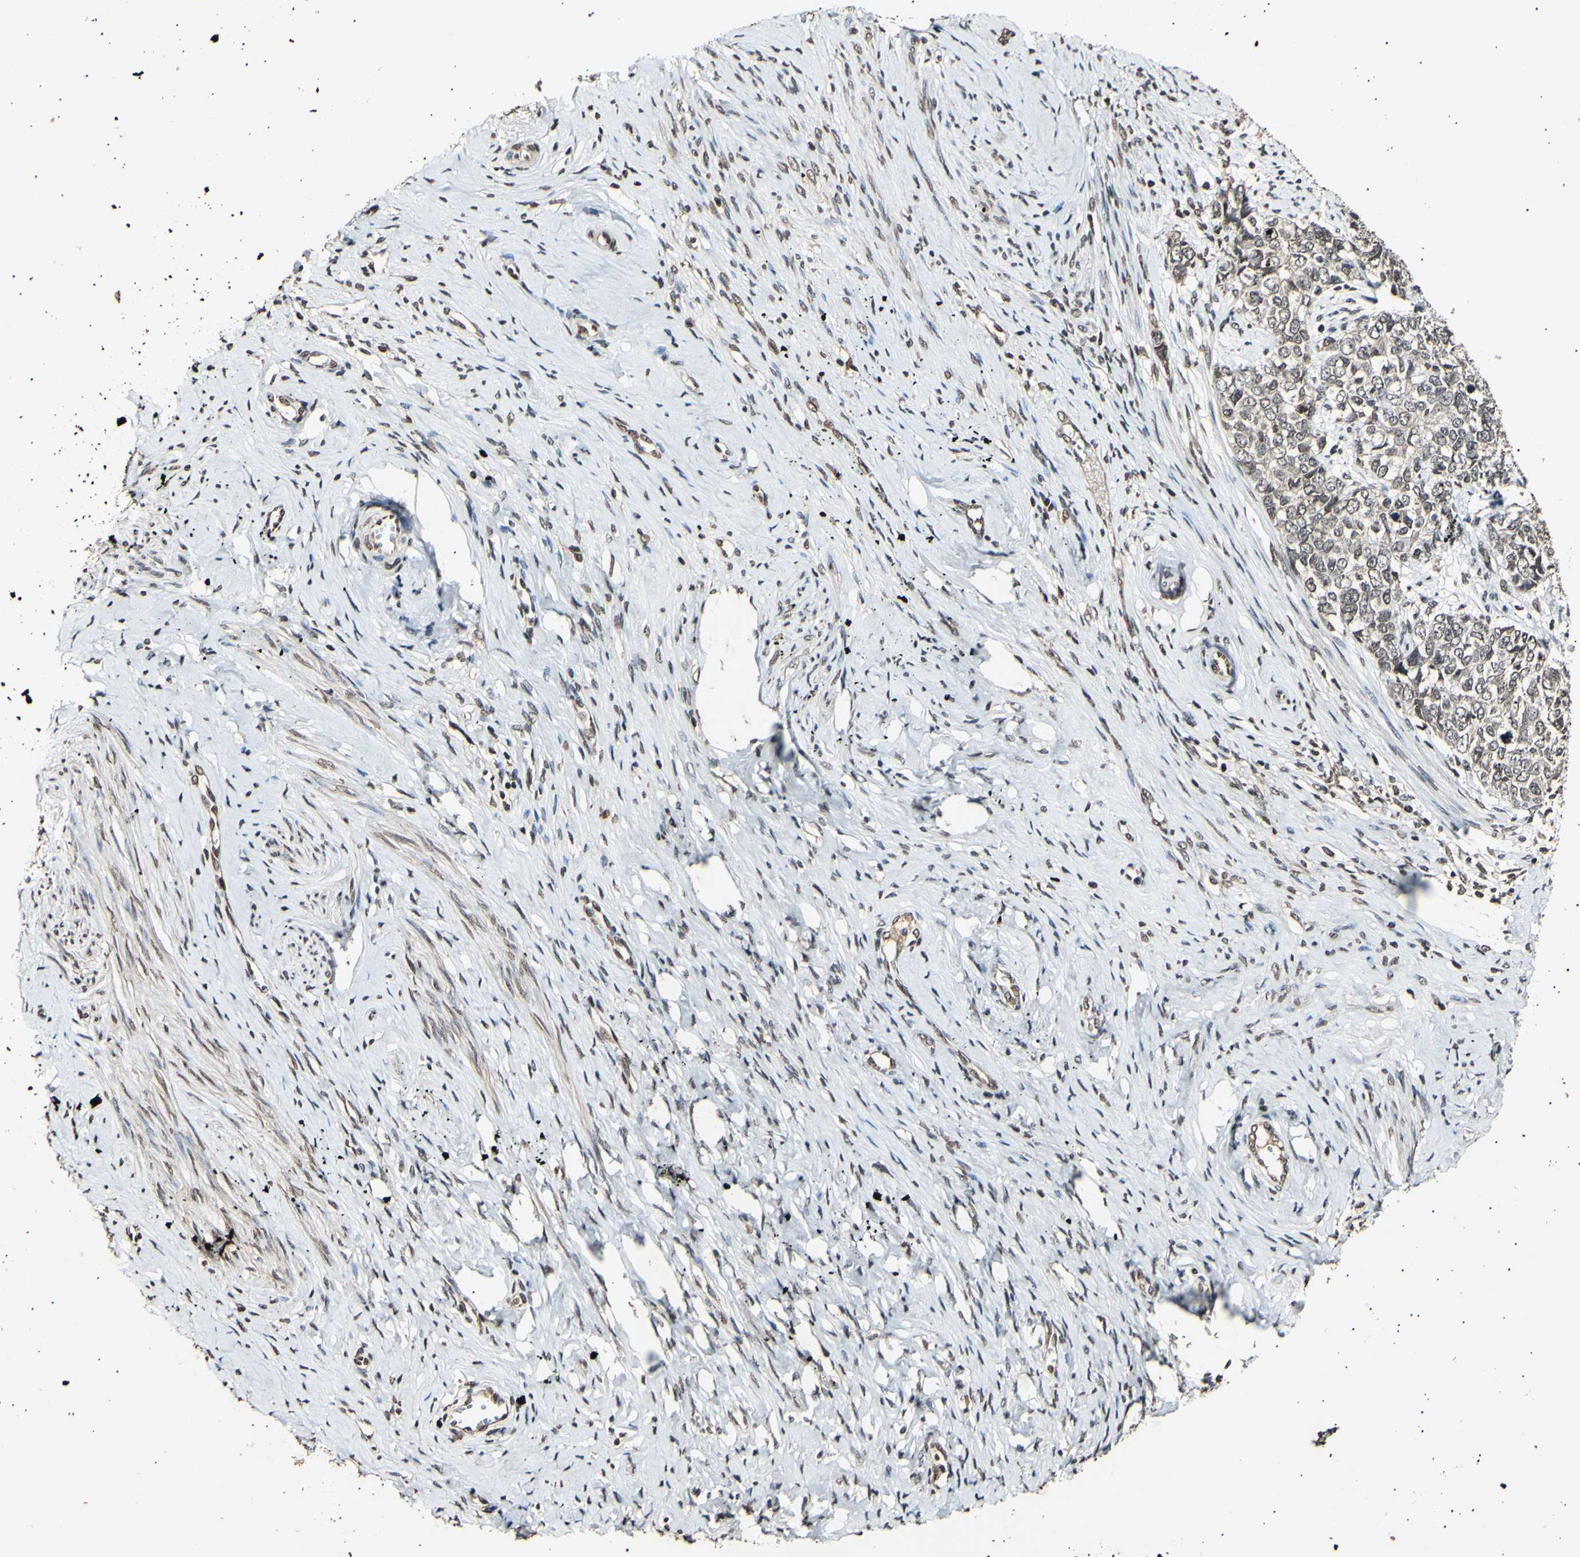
{"staining": {"intensity": "weak", "quantity": "25%-75%", "location": "cytoplasmic/membranous,nuclear"}, "tissue": "cervical cancer", "cell_type": "Tumor cells", "image_type": "cancer", "snomed": [{"axis": "morphology", "description": "Squamous cell carcinoma, NOS"}, {"axis": "topography", "description": "Cervix"}], "caption": "High-power microscopy captured an IHC image of cervical cancer (squamous cell carcinoma), revealing weak cytoplasmic/membranous and nuclear staining in approximately 25%-75% of tumor cells.", "gene": "ANAPC7", "patient": {"sex": "female", "age": 63}}